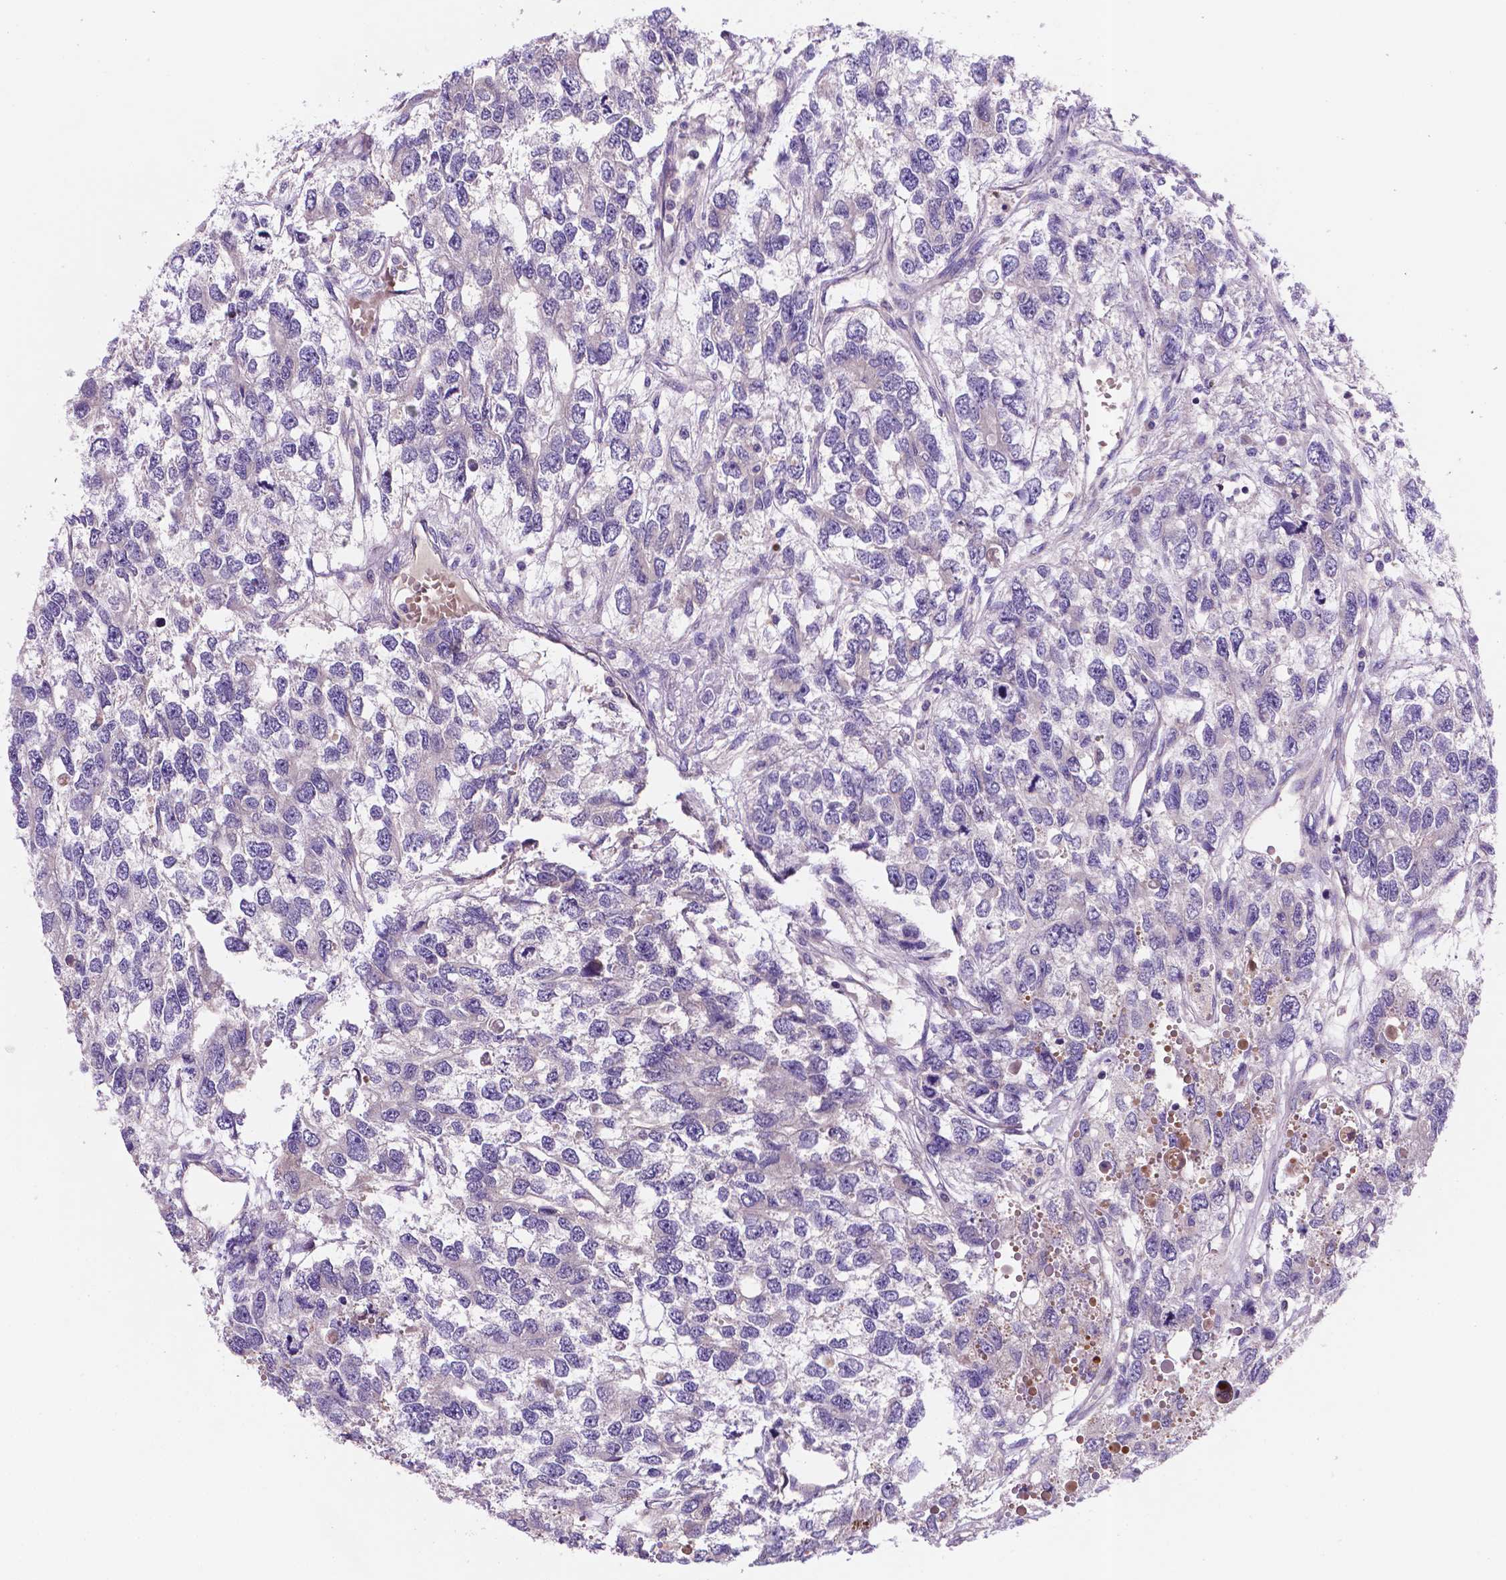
{"staining": {"intensity": "negative", "quantity": "none", "location": "none"}, "tissue": "testis cancer", "cell_type": "Tumor cells", "image_type": "cancer", "snomed": [{"axis": "morphology", "description": "Seminoma, NOS"}, {"axis": "topography", "description": "Testis"}], "caption": "A high-resolution image shows IHC staining of testis seminoma, which demonstrates no significant expression in tumor cells.", "gene": "TM4SF20", "patient": {"sex": "male", "age": 52}}